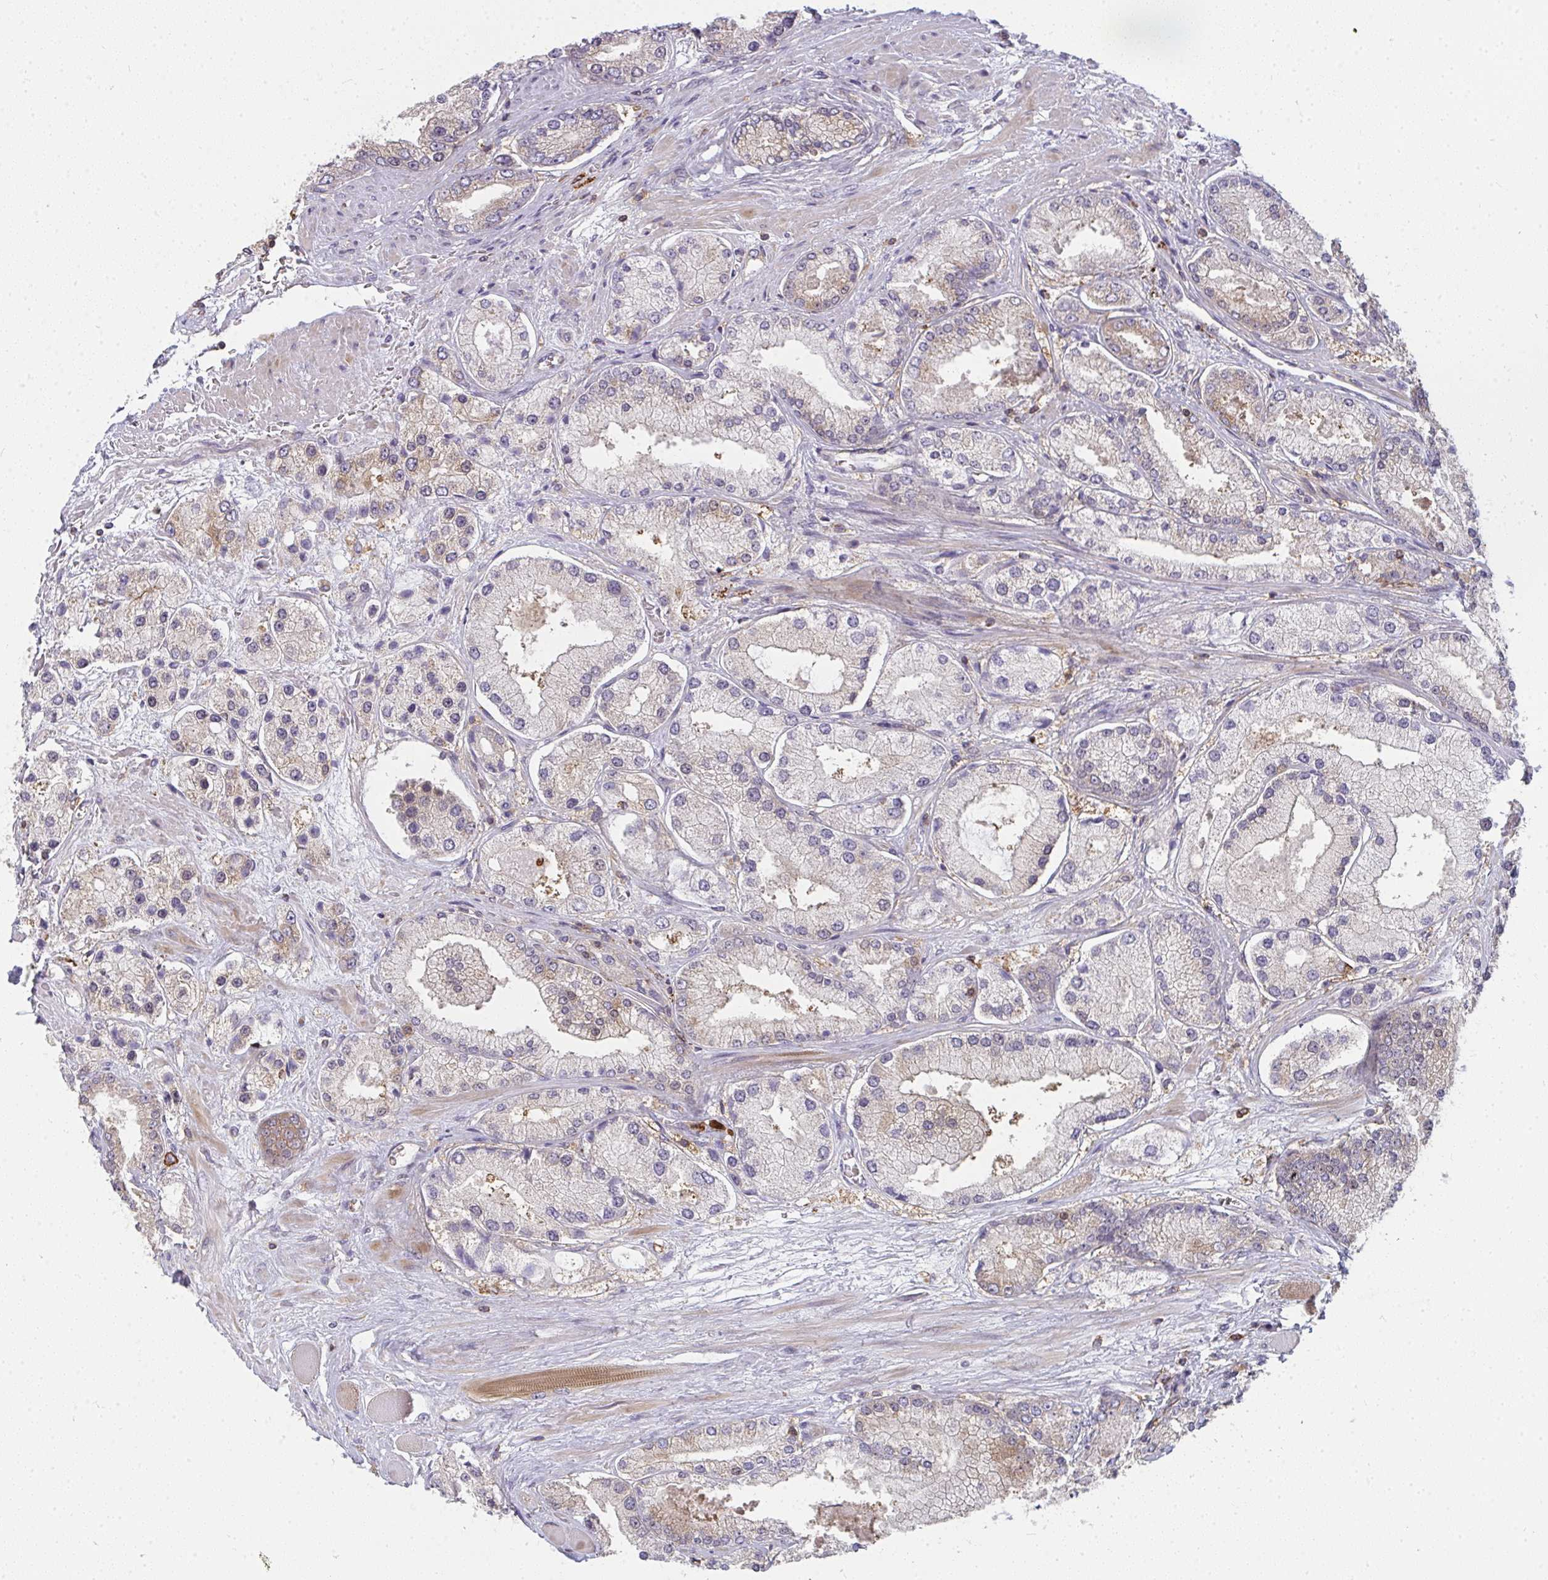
{"staining": {"intensity": "negative", "quantity": "none", "location": "none"}, "tissue": "prostate cancer", "cell_type": "Tumor cells", "image_type": "cancer", "snomed": [{"axis": "morphology", "description": "Adenocarcinoma, High grade"}, {"axis": "topography", "description": "Prostate"}], "caption": "High power microscopy photomicrograph of an immunohistochemistry (IHC) histopathology image of prostate cancer (adenocarcinoma (high-grade)), revealing no significant staining in tumor cells.", "gene": "CSF3R", "patient": {"sex": "male", "age": 67}}